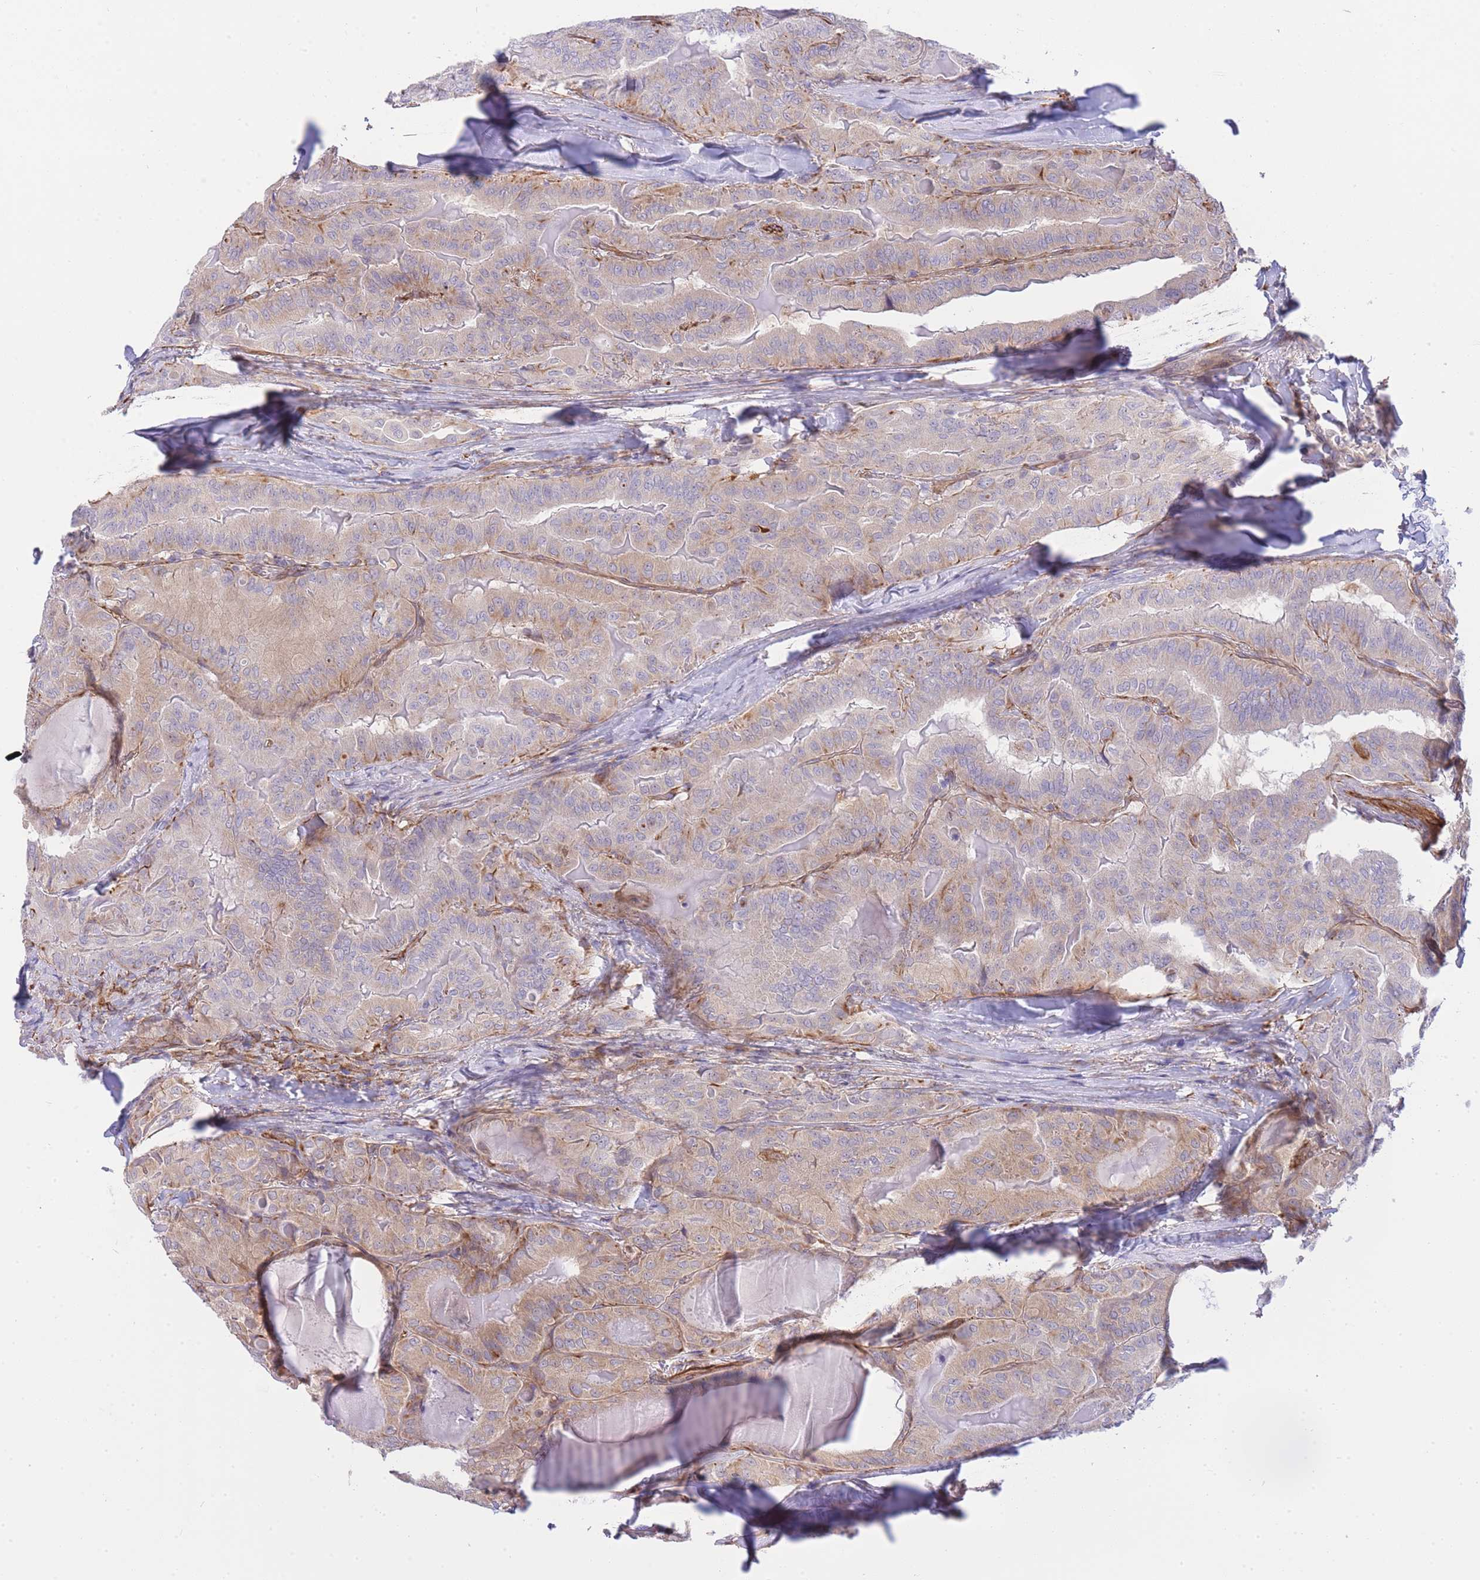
{"staining": {"intensity": "moderate", "quantity": "<25%", "location": "cytoplasmic/membranous"}, "tissue": "thyroid cancer", "cell_type": "Tumor cells", "image_type": "cancer", "snomed": [{"axis": "morphology", "description": "Papillary adenocarcinoma, NOS"}, {"axis": "topography", "description": "Thyroid gland"}], "caption": "High-magnification brightfield microscopy of papillary adenocarcinoma (thyroid) stained with DAB (brown) and counterstained with hematoxylin (blue). tumor cells exhibit moderate cytoplasmic/membranous positivity is appreciated in approximately<25% of cells.", "gene": "ECPAS", "patient": {"sex": "female", "age": 68}}